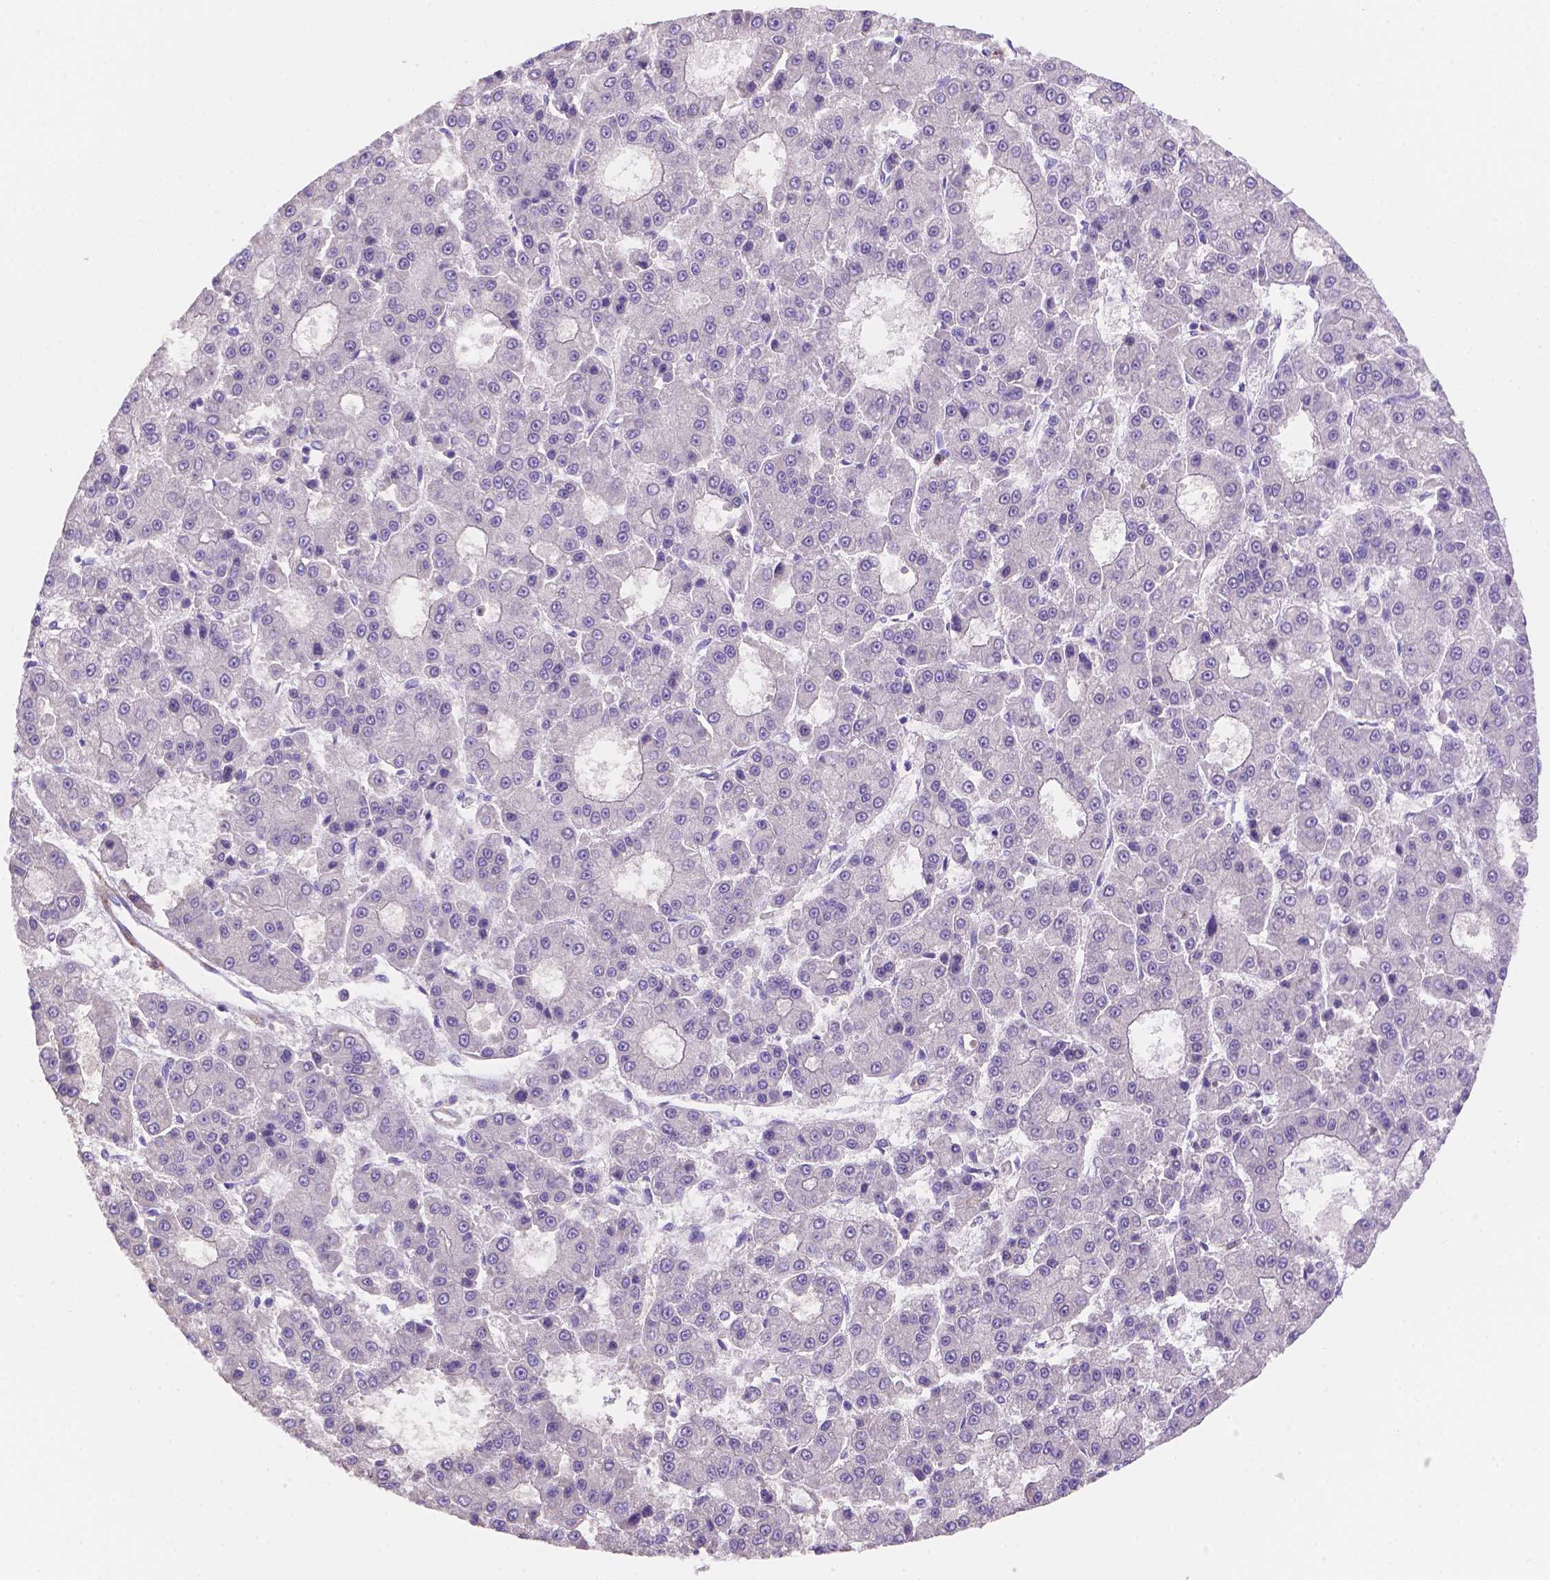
{"staining": {"intensity": "negative", "quantity": "none", "location": "none"}, "tissue": "liver cancer", "cell_type": "Tumor cells", "image_type": "cancer", "snomed": [{"axis": "morphology", "description": "Carcinoma, Hepatocellular, NOS"}, {"axis": "topography", "description": "Liver"}], "caption": "DAB immunohistochemical staining of liver cancer shows no significant positivity in tumor cells.", "gene": "NXPE2", "patient": {"sex": "male", "age": 70}}